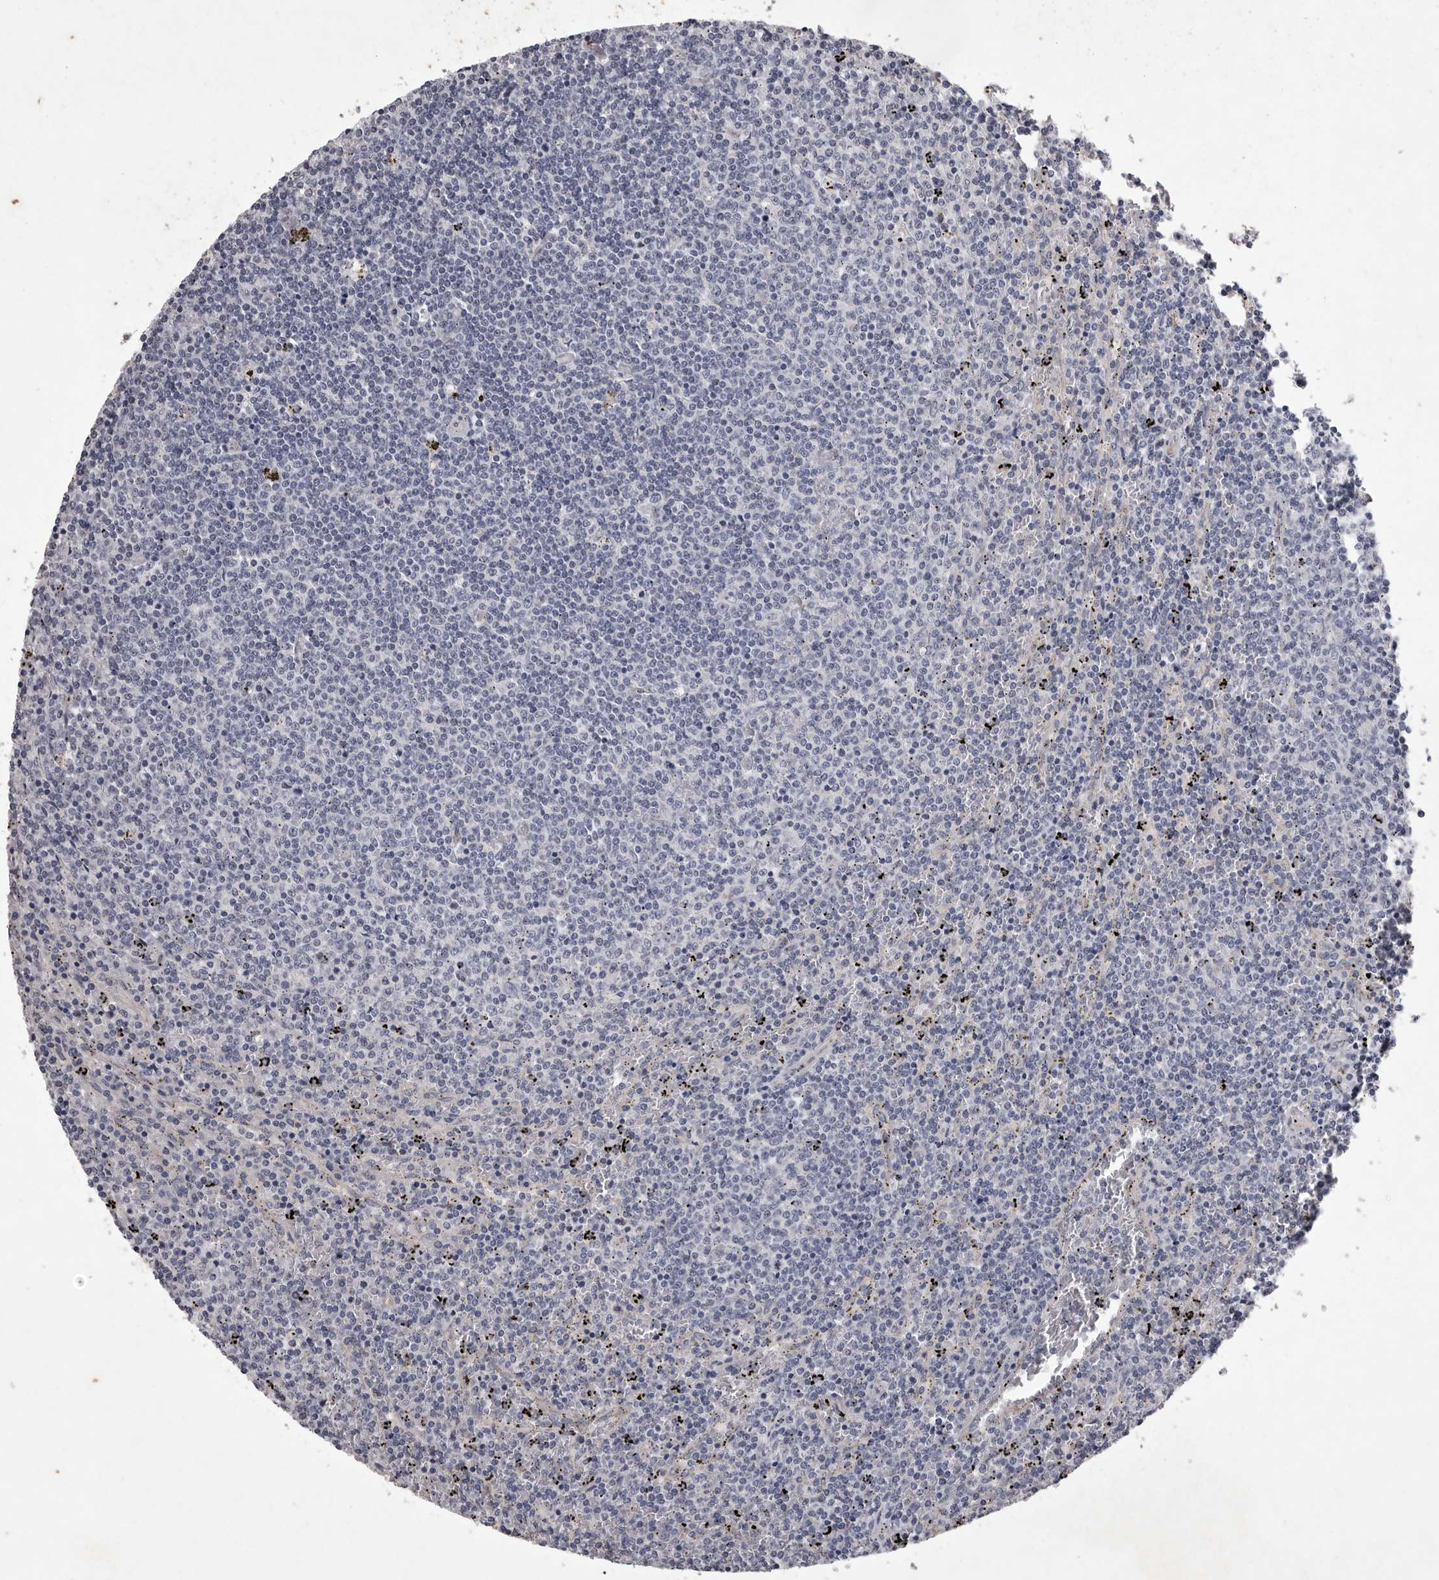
{"staining": {"intensity": "negative", "quantity": "none", "location": "none"}, "tissue": "lymphoma", "cell_type": "Tumor cells", "image_type": "cancer", "snomed": [{"axis": "morphology", "description": "Malignant lymphoma, non-Hodgkin's type, Low grade"}, {"axis": "topography", "description": "Spleen"}], "caption": "IHC of lymphoma reveals no expression in tumor cells.", "gene": "NKAIN4", "patient": {"sex": "female", "age": 50}}